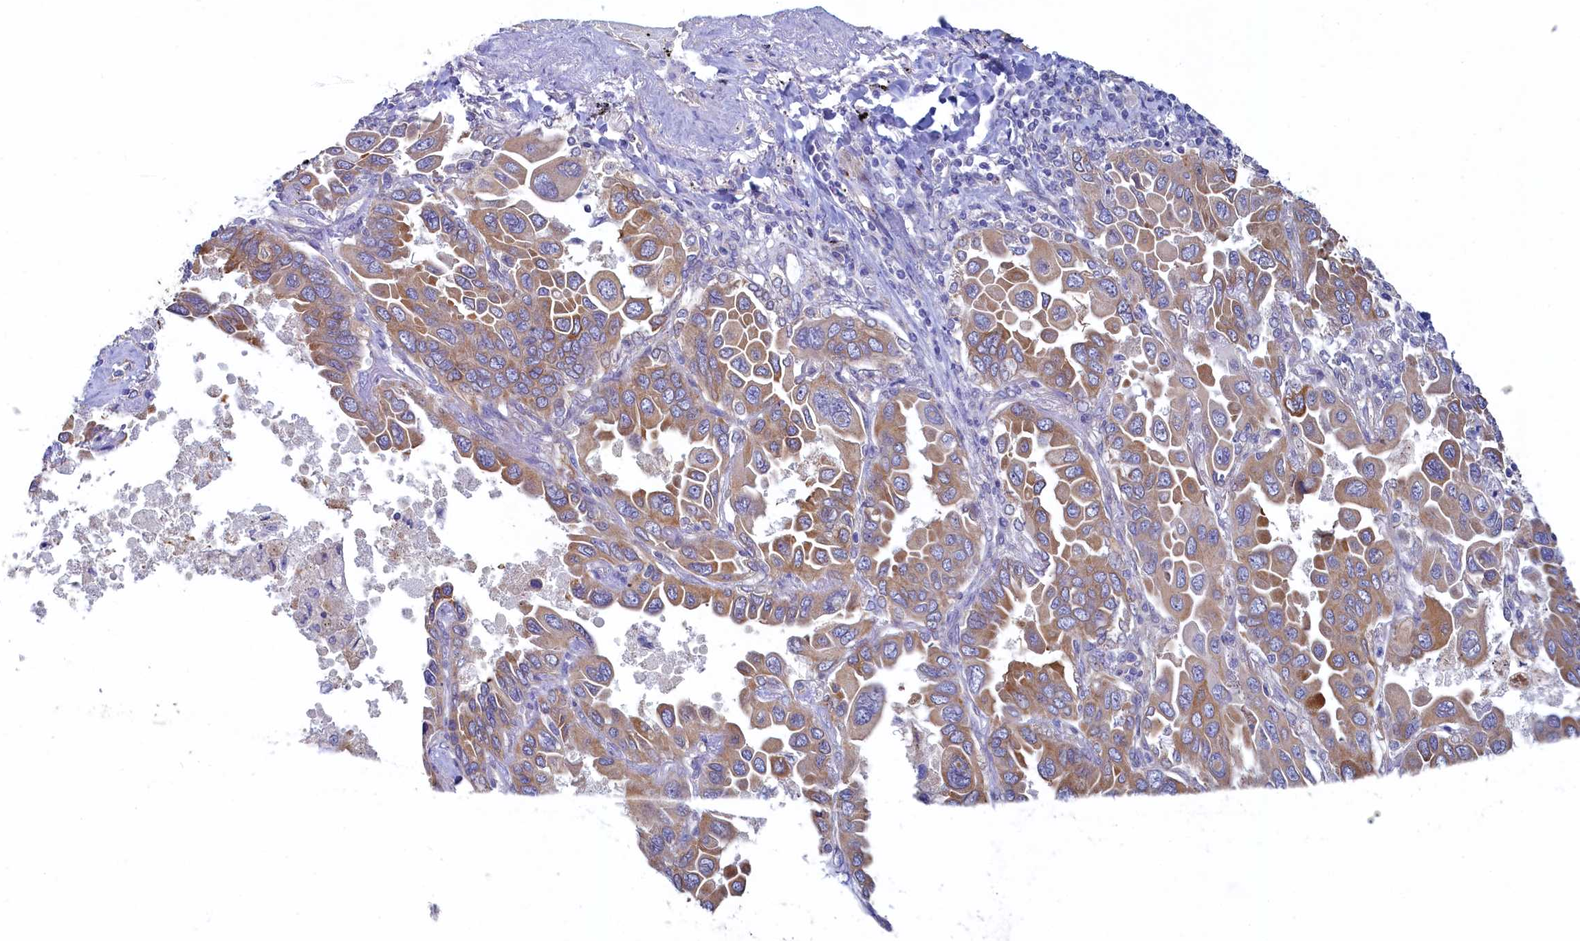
{"staining": {"intensity": "moderate", "quantity": ">75%", "location": "cytoplasmic/membranous"}, "tissue": "lung cancer", "cell_type": "Tumor cells", "image_type": "cancer", "snomed": [{"axis": "morphology", "description": "Adenocarcinoma, NOS"}, {"axis": "topography", "description": "Lung"}], "caption": "Tumor cells reveal medium levels of moderate cytoplasmic/membranous positivity in approximately >75% of cells in lung adenocarcinoma. (IHC, brightfield microscopy, high magnification).", "gene": "SPATA2L", "patient": {"sex": "male", "age": 64}}